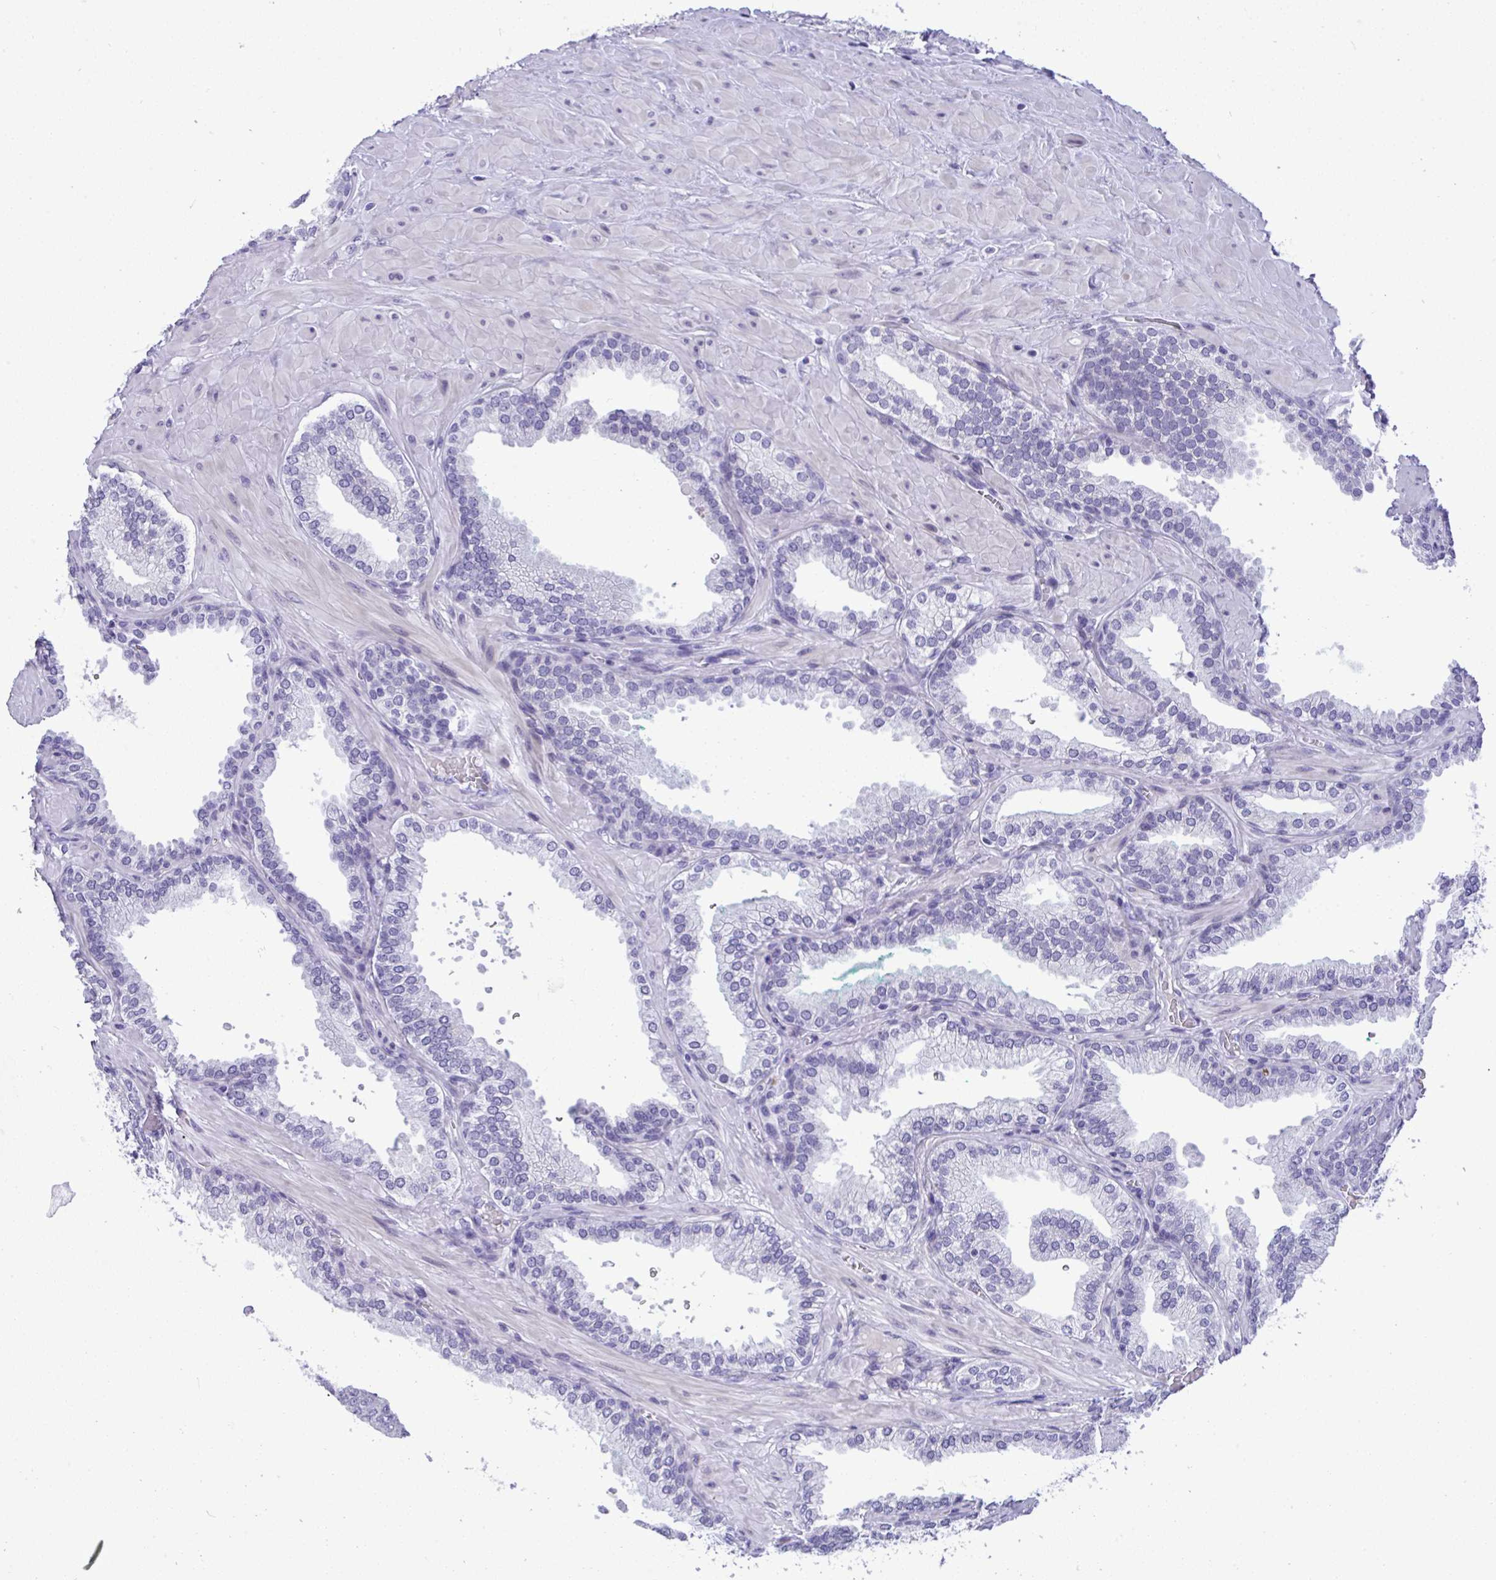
{"staining": {"intensity": "negative", "quantity": "none", "location": "none"}, "tissue": "prostate cancer", "cell_type": "Tumor cells", "image_type": "cancer", "snomed": [{"axis": "morphology", "description": "Adenocarcinoma, High grade"}, {"axis": "topography", "description": "Prostate"}], "caption": "The micrograph demonstrates no significant expression in tumor cells of high-grade adenocarcinoma (prostate).", "gene": "YBX2", "patient": {"sex": "male", "age": 68}}